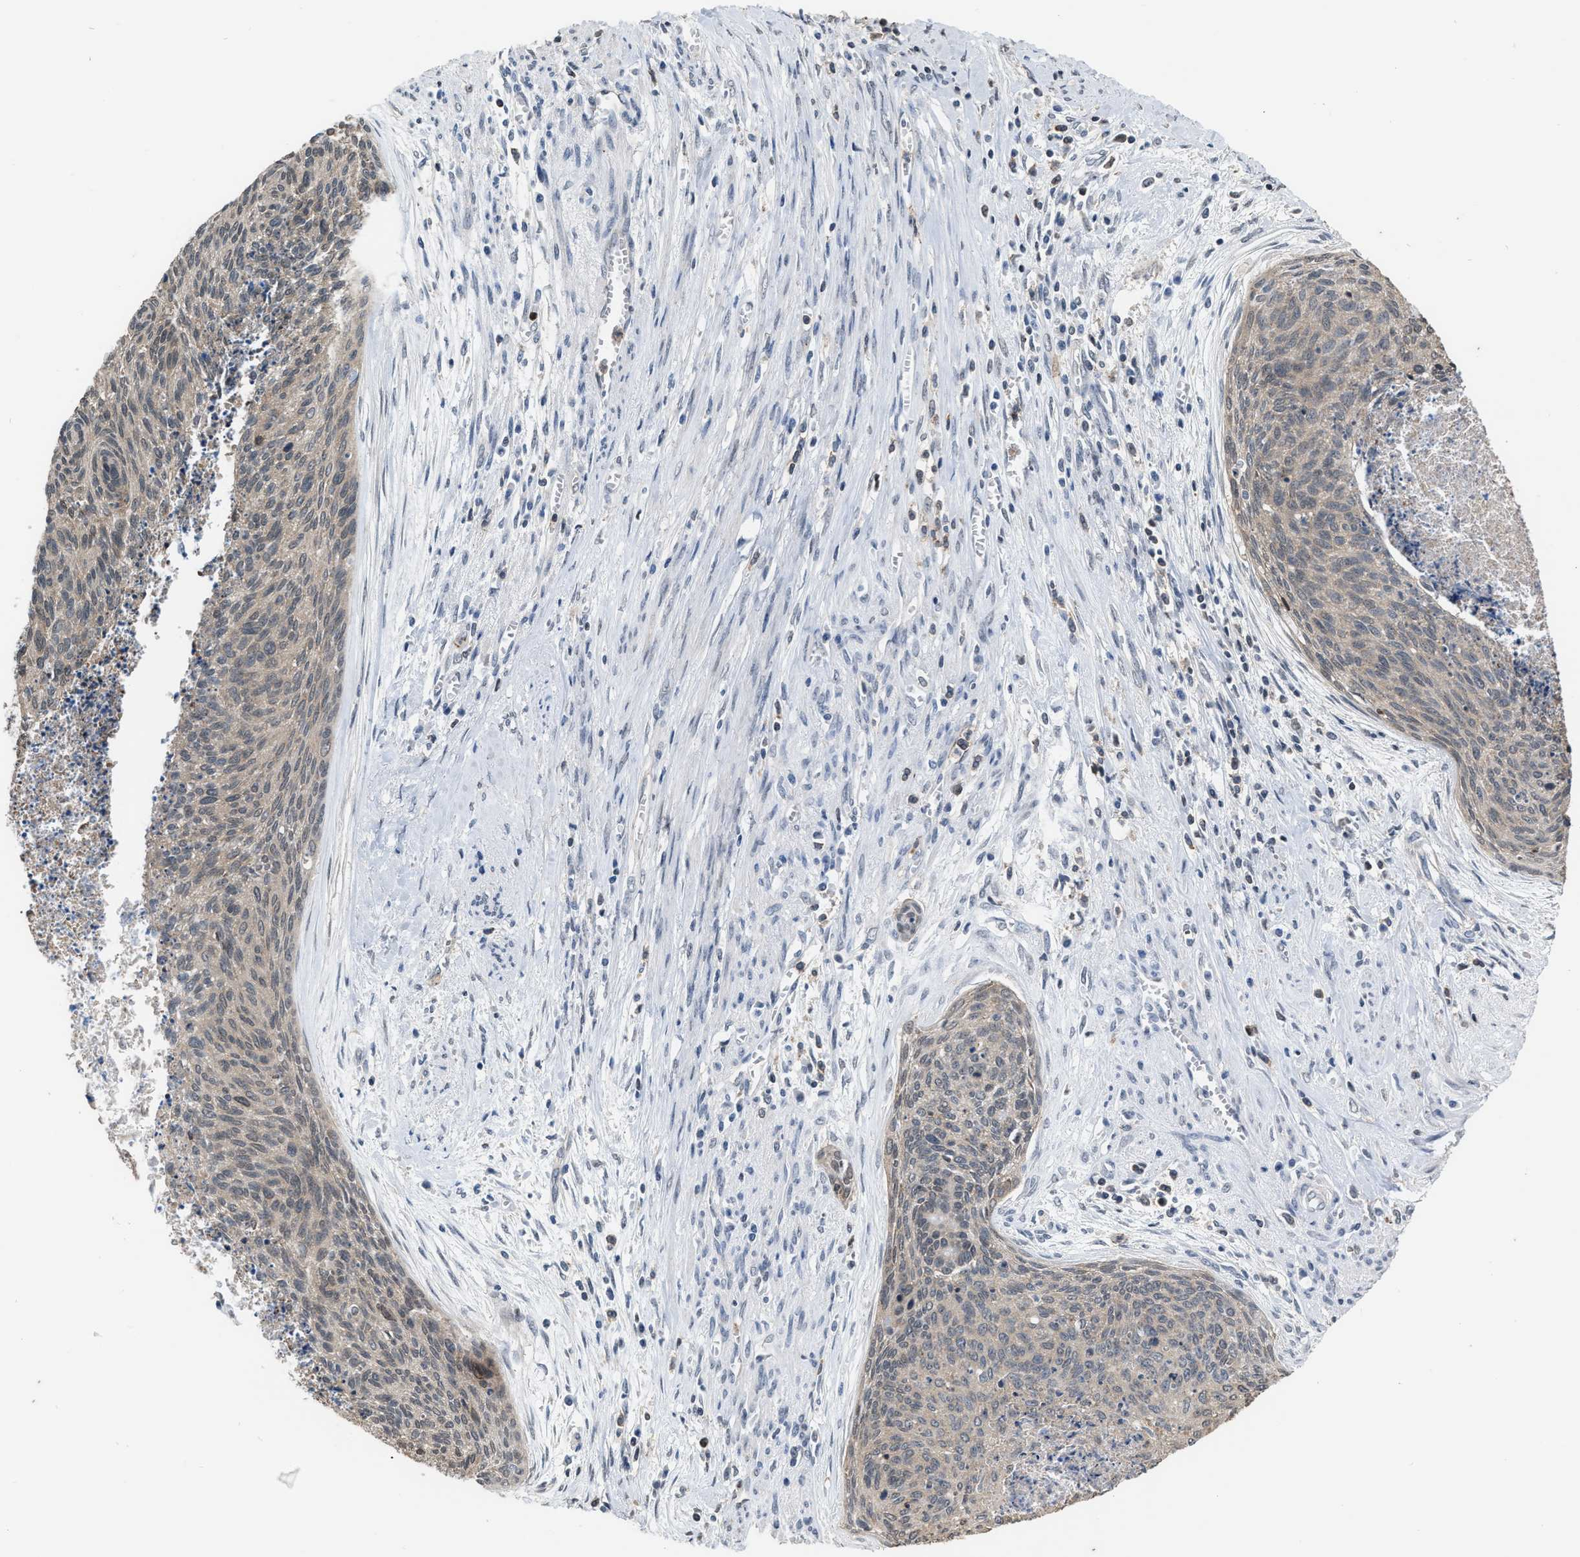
{"staining": {"intensity": "weak", "quantity": ">75%", "location": "cytoplasmic/membranous"}, "tissue": "cervical cancer", "cell_type": "Tumor cells", "image_type": "cancer", "snomed": [{"axis": "morphology", "description": "Squamous cell carcinoma, NOS"}, {"axis": "topography", "description": "Cervix"}], "caption": "A histopathology image of cervical cancer (squamous cell carcinoma) stained for a protein exhibits weak cytoplasmic/membranous brown staining in tumor cells.", "gene": "BAIAP2L1", "patient": {"sex": "female", "age": 55}}